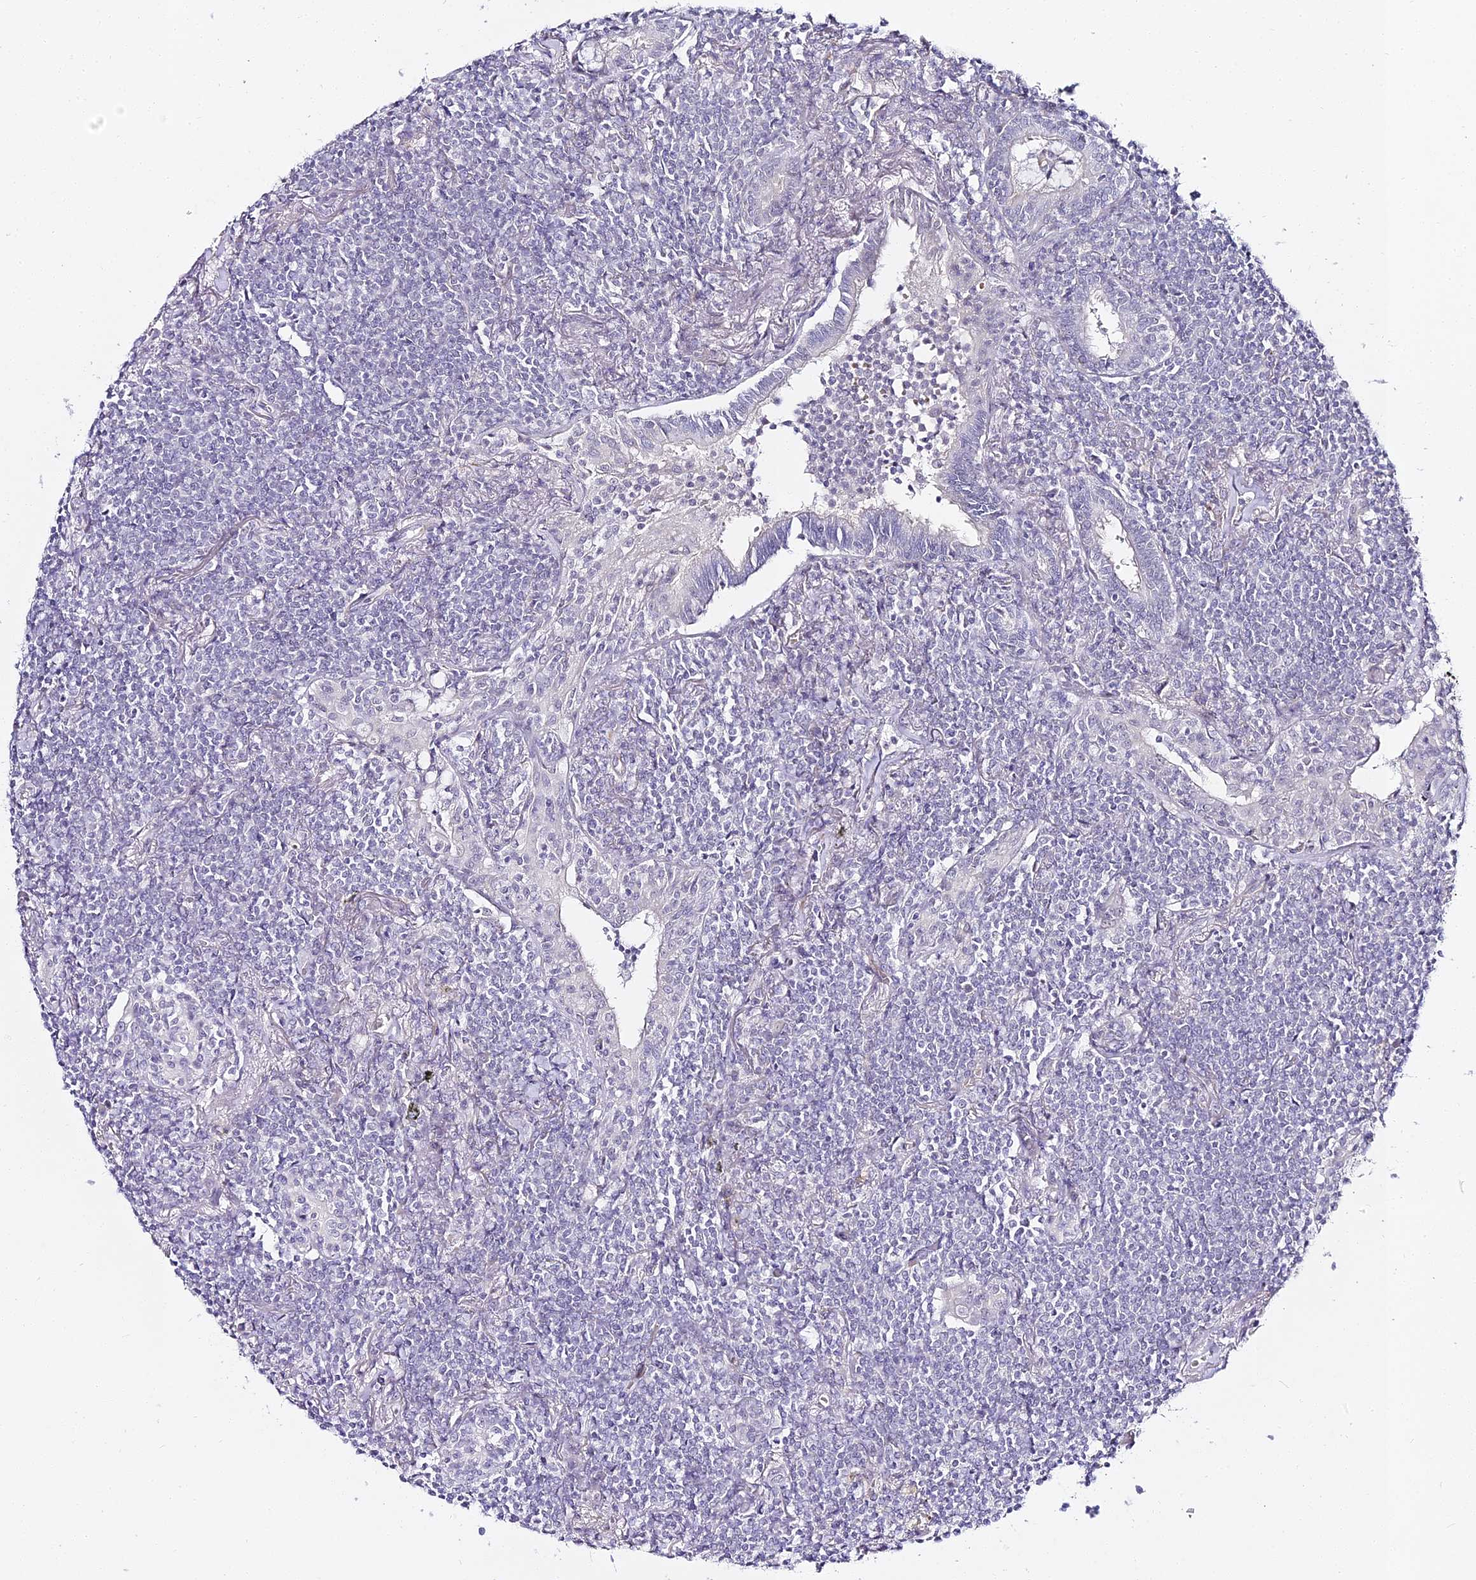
{"staining": {"intensity": "negative", "quantity": "none", "location": "none"}, "tissue": "lymphoma", "cell_type": "Tumor cells", "image_type": "cancer", "snomed": [{"axis": "morphology", "description": "Malignant lymphoma, non-Hodgkin's type, Low grade"}, {"axis": "topography", "description": "Lung"}], "caption": "A high-resolution micrograph shows immunohistochemistry staining of malignant lymphoma, non-Hodgkin's type (low-grade), which reveals no significant positivity in tumor cells.", "gene": "ALPG", "patient": {"sex": "female", "age": 71}}